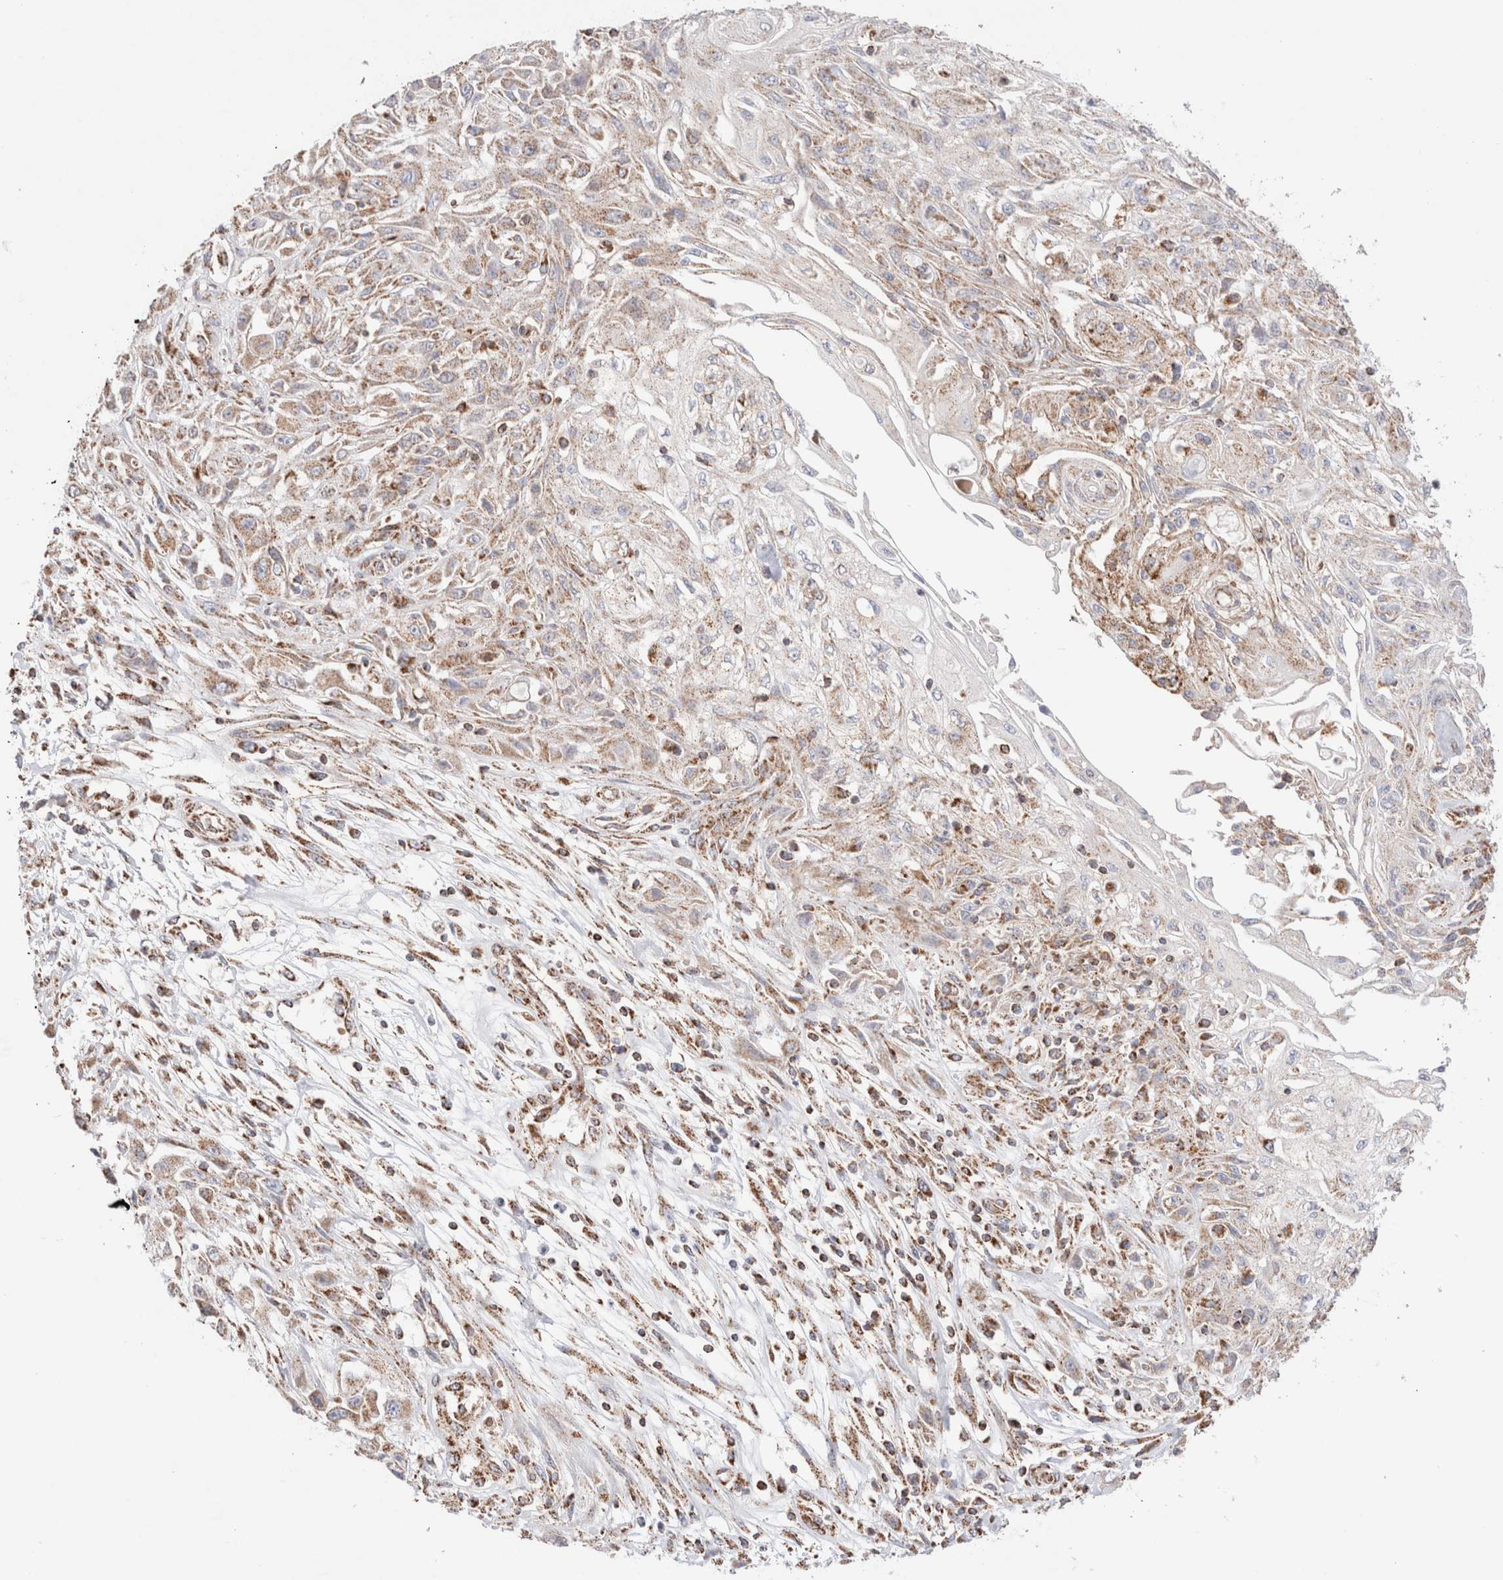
{"staining": {"intensity": "weak", "quantity": "25%-75%", "location": "cytoplasmic/membranous"}, "tissue": "skin cancer", "cell_type": "Tumor cells", "image_type": "cancer", "snomed": [{"axis": "morphology", "description": "Squamous cell carcinoma, NOS"}, {"axis": "morphology", "description": "Squamous cell carcinoma, metastatic, NOS"}, {"axis": "topography", "description": "Skin"}, {"axis": "topography", "description": "Lymph node"}], "caption": "Human skin metastatic squamous cell carcinoma stained with a protein marker reveals weak staining in tumor cells.", "gene": "TMPPE", "patient": {"sex": "male", "age": 75}}